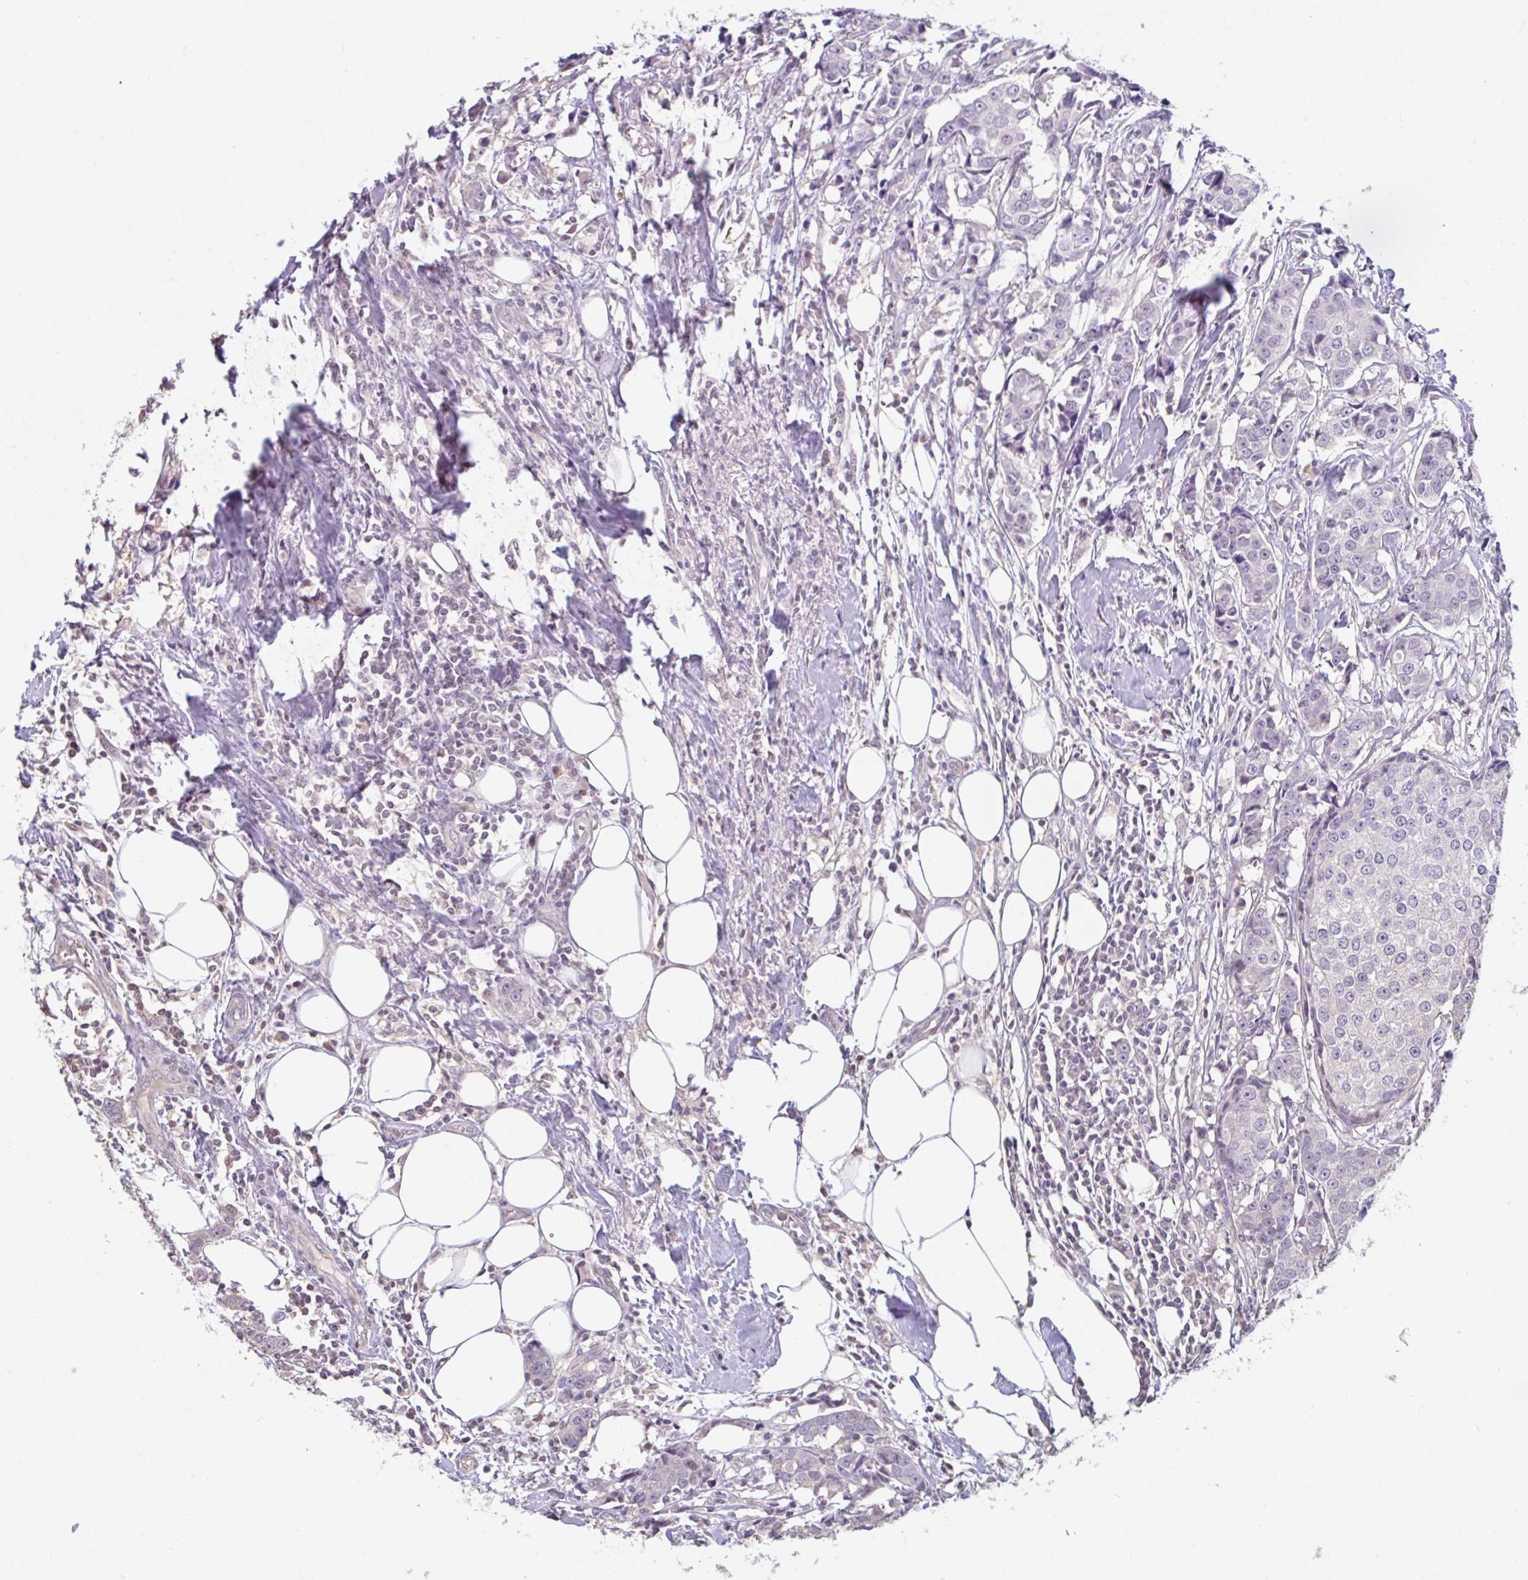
{"staining": {"intensity": "negative", "quantity": "none", "location": "none"}, "tissue": "breast cancer", "cell_type": "Tumor cells", "image_type": "cancer", "snomed": [{"axis": "morphology", "description": "Duct carcinoma"}, {"axis": "topography", "description": "Breast"}], "caption": "Human breast invasive ductal carcinoma stained for a protein using immunohistochemistry (IHC) demonstrates no positivity in tumor cells.", "gene": "CDH19", "patient": {"sex": "female", "age": 80}}